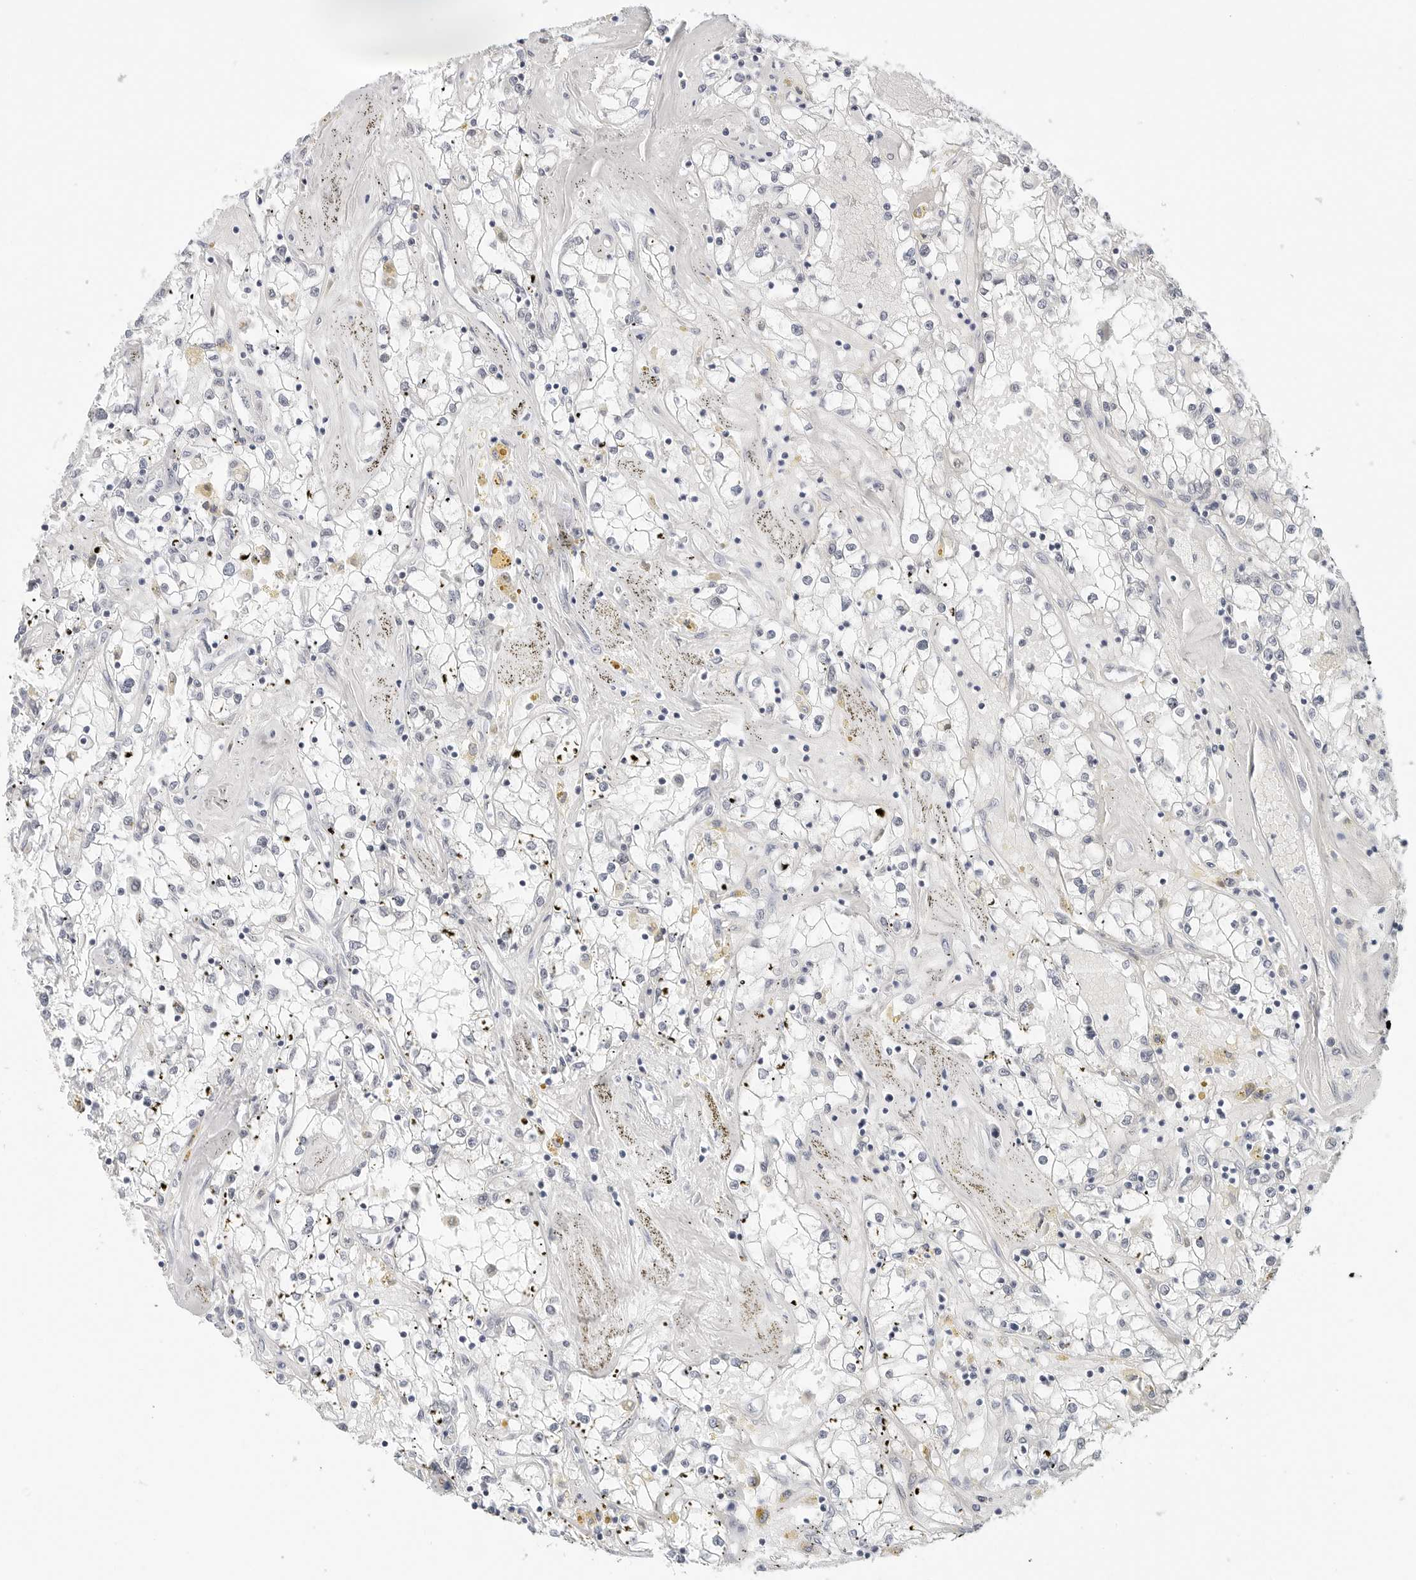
{"staining": {"intensity": "negative", "quantity": "none", "location": "none"}, "tissue": "renal cancer", "cell_type": "Tumor cells", "image_type": "cancer", "snomed": [{"axis": "morphology", "description": "Adenocarcinoma, NOS"}, {"axis": "topography", "description": "Kidney"}], "caption": "Immunohistochemistry (IHC) of human renal cancer demonstrates no staining in tumor cells.", "gene": "TSEN2", "patient": {"sex": "male", "age": 56}}